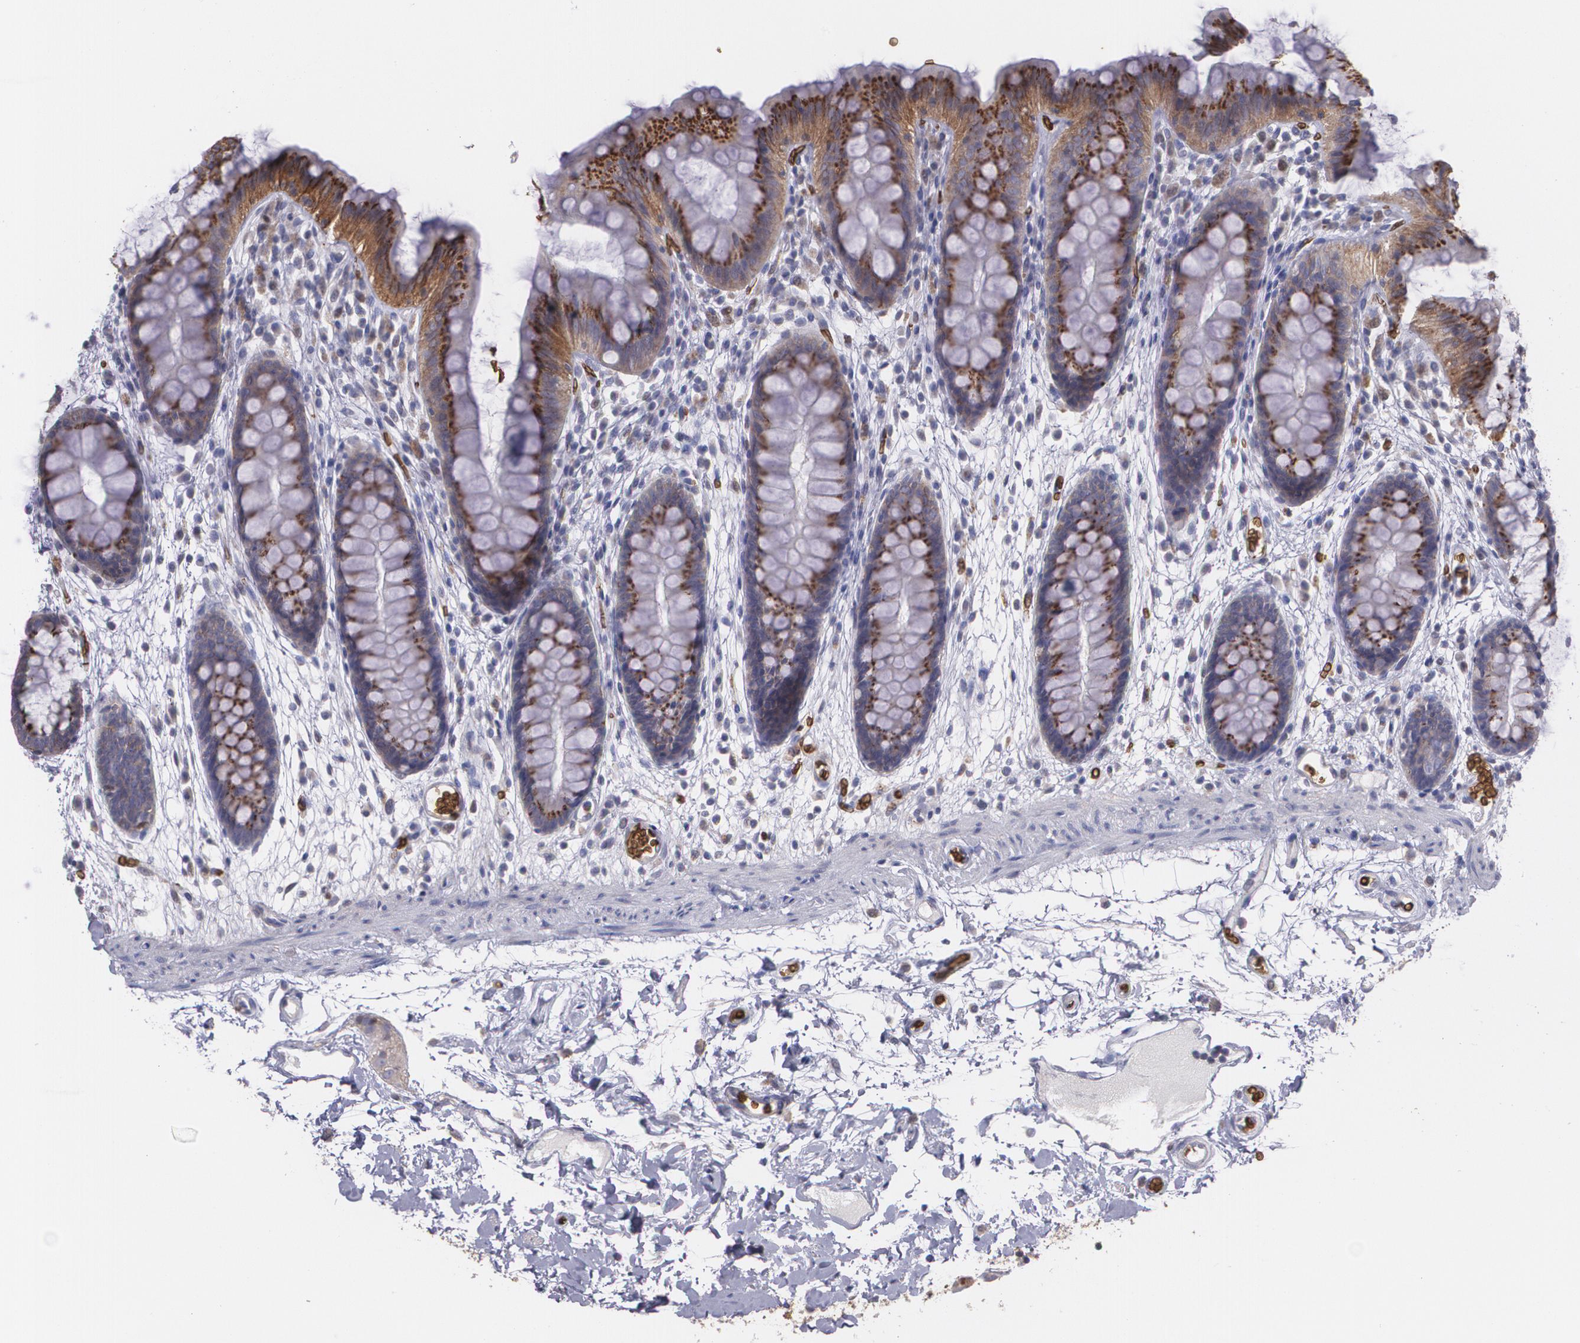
{"staining": {"intensity": "negative", "quantity": "none", "location": "none"}, "tissue": "colon", "cell_type": "Endothelial cells", "image_type": "normal", "snomed": [{"axis": "morphology", "description": "Normal tissue, NOS"}, {"axis": "topography", "description": "Smooth muscle"}, {"axis": "topography", "description": "Colon"}], "caption": "A photomicrograph of colon stained for a protein displays no brown staining in endothelial cells.", "gene": "SLC2A1", "patient": {"sex": "male", "age": 67}}